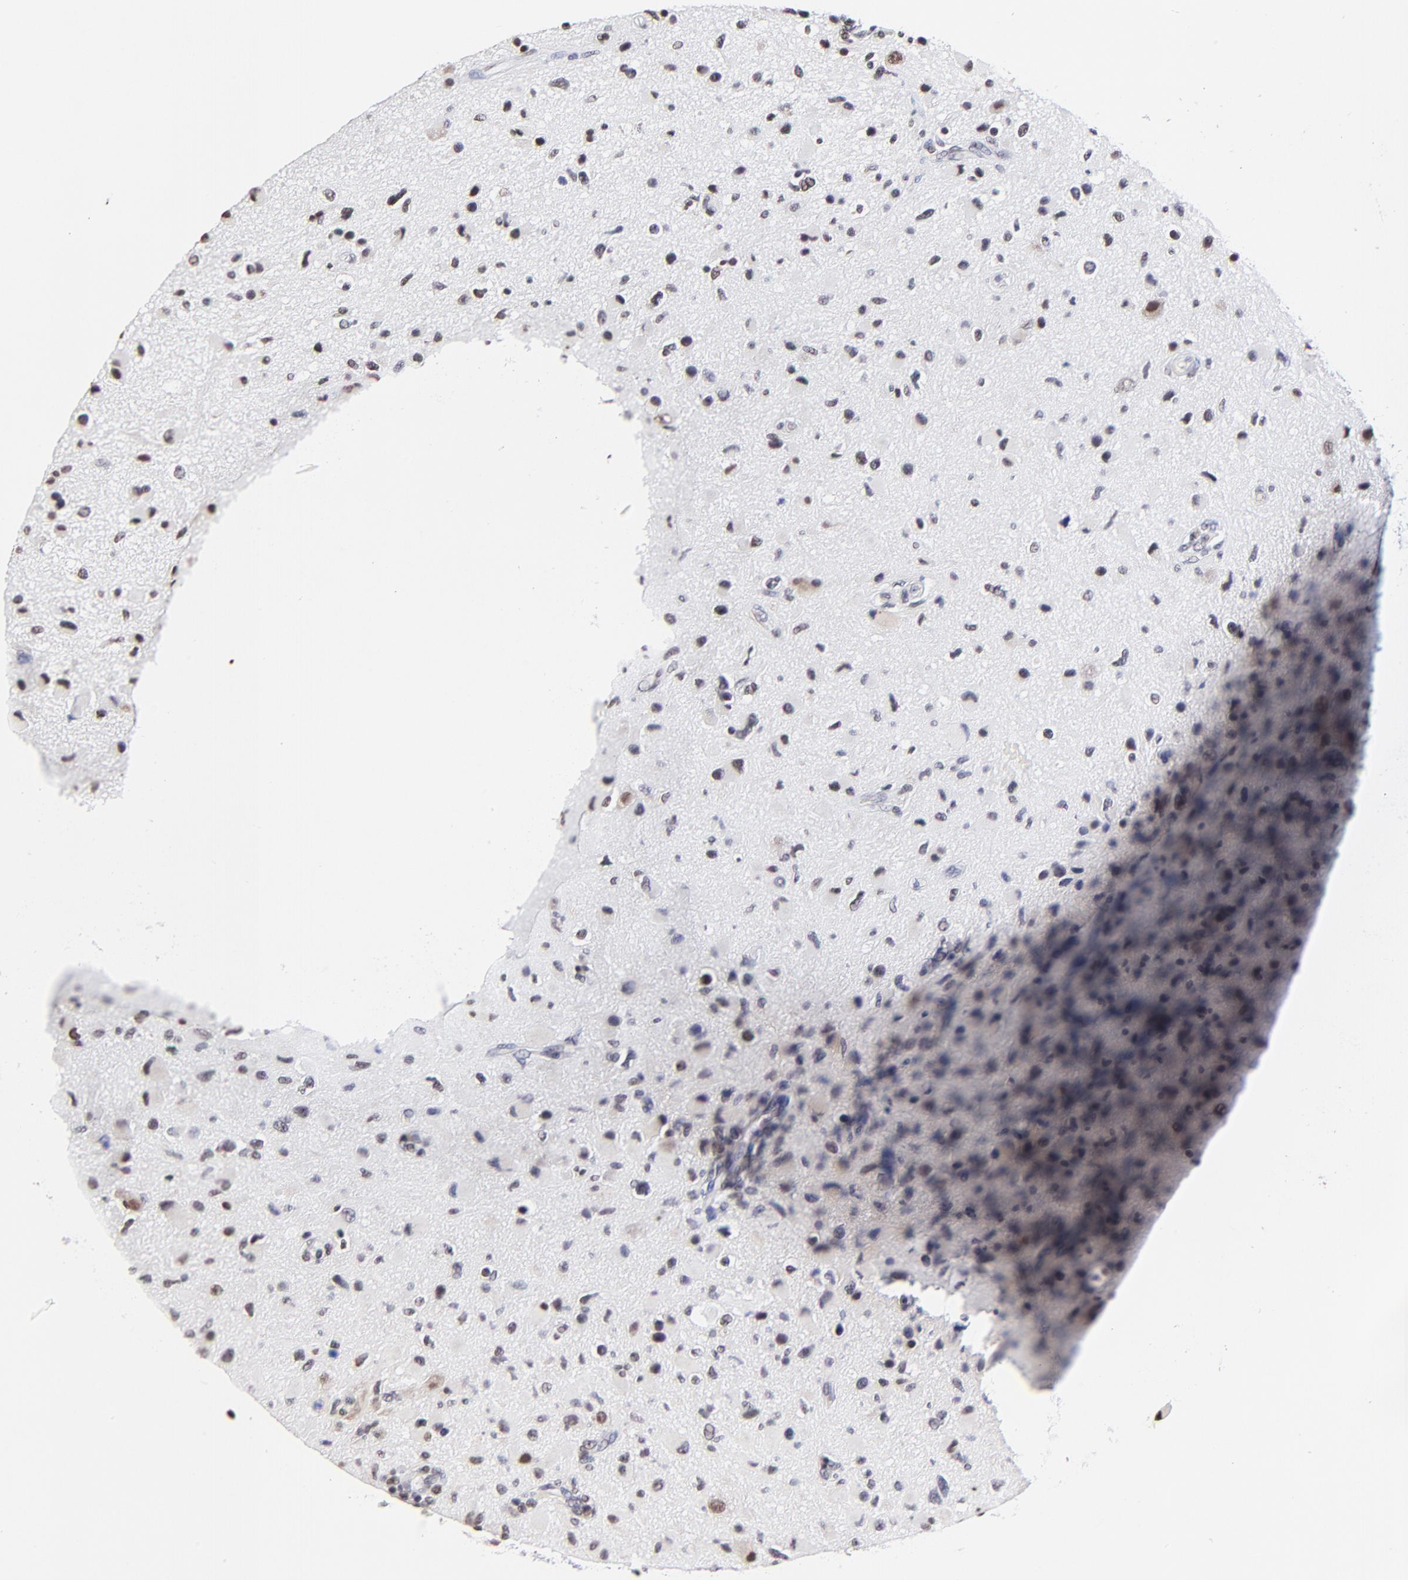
{"staining": {"intensity": "weak", "quantity": "25%-75%", "location": "nuclear"}, "tissue": "glioma", "cell_type": "Tumor cells", "image_type": "cancer", "snomed": [{"axis": "morphology", "description": "Glioma, malignant, Low grade"}, {"axis": "topography", "description": "Brain"}], "caption": "Brown immunohistochemical staining in human glioma displays weak nuclear expression in approximately 25%-75% of tumor cells. The staining was performed using DAB, with brown indicating positive protein expression. Nuclei are stained blue with hematoxylin.", "gene": "ZNF670", "patient": {"sex": "female", "age": 32}}